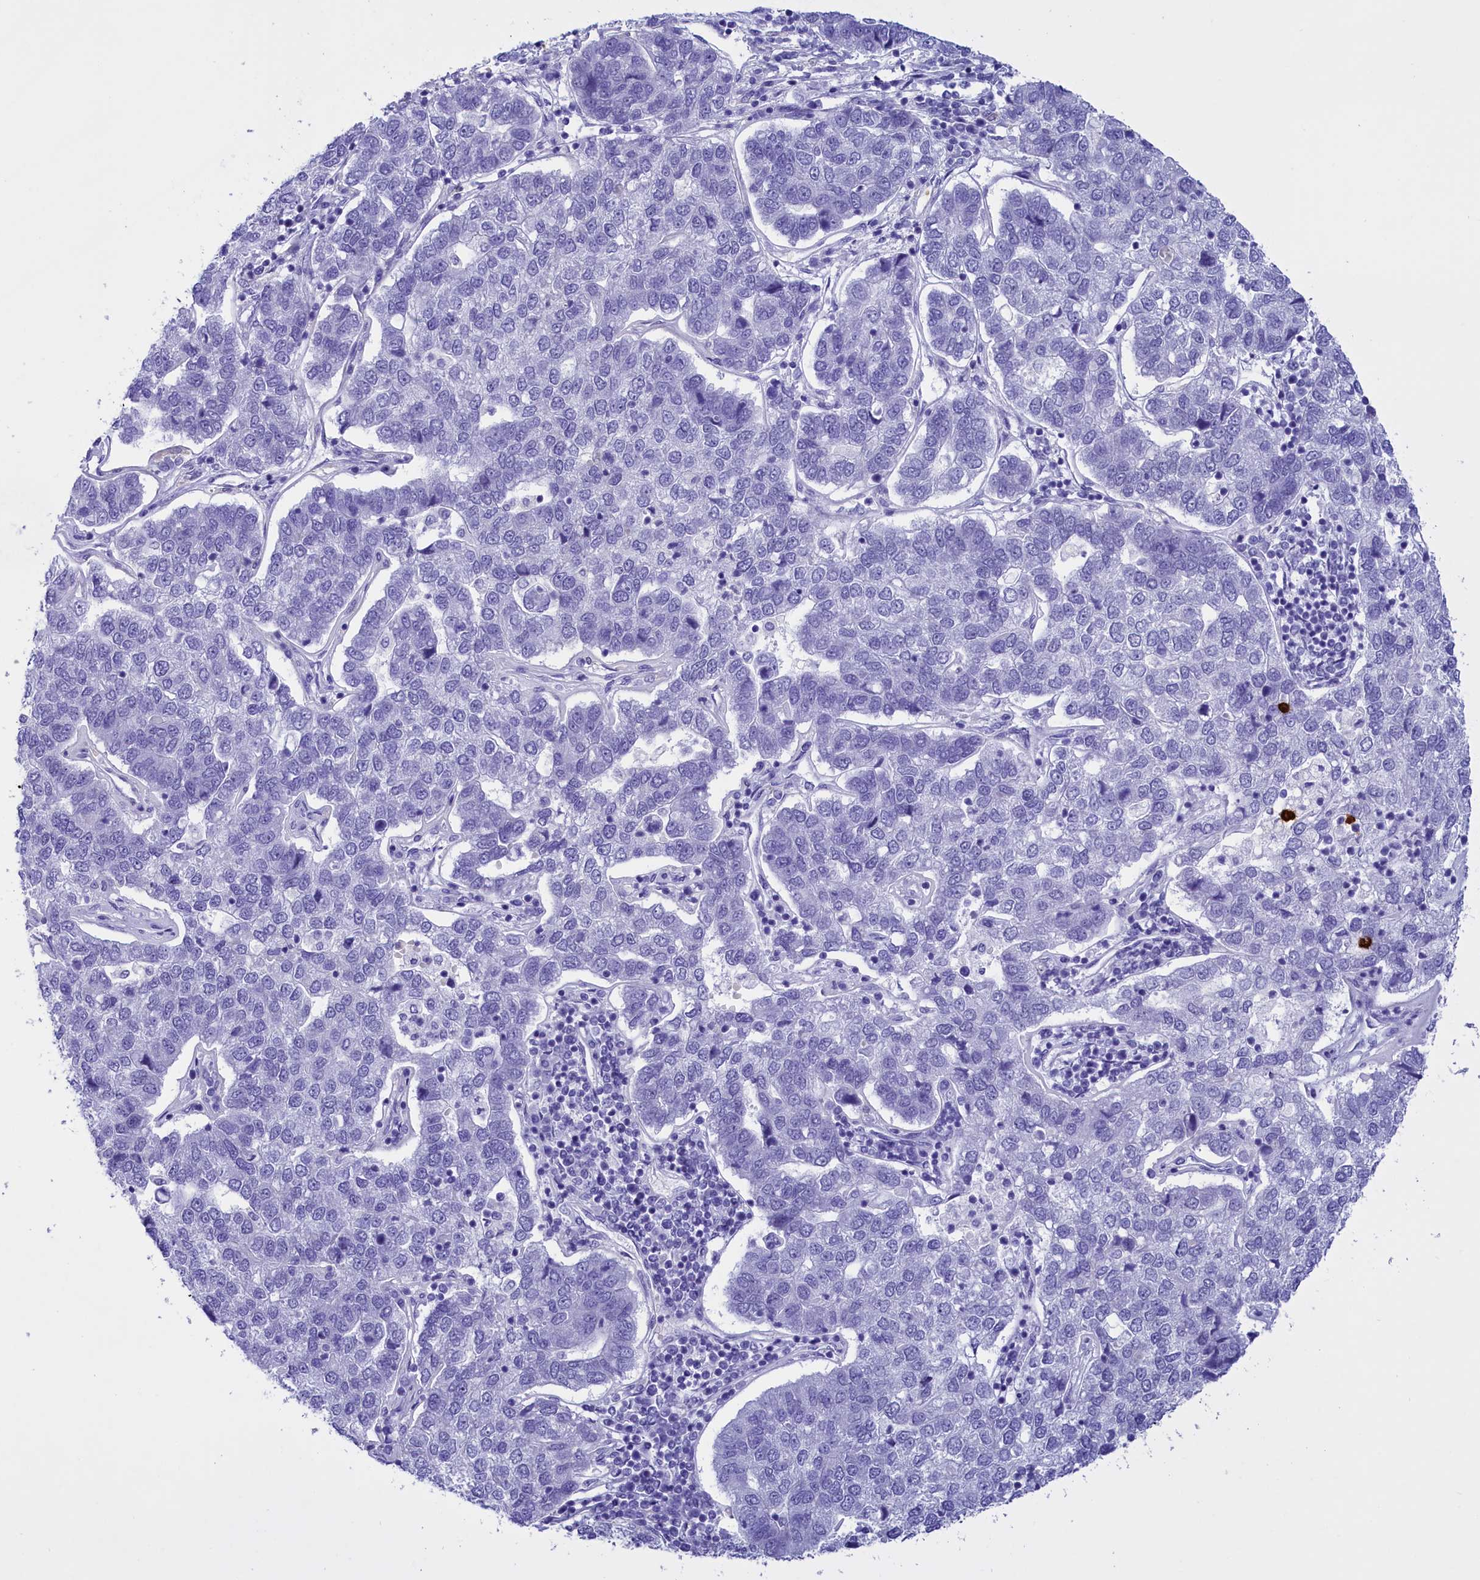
{"staining": {"intensity": "negative", "quantity": "none", "location": "none"}, "tissue": "pancreatic cancer", "cell_type": "Tumor cells", "image_type": "cancer", "snomed": [{"axis": "morphology", "description": "Adenocarcinoma, NOS"}, {"axis": "topography", "description": "Pancreas"}], "caption": "Photomicrograph shows no significant protein expression in tumor cells of pancreatic adenocarcinoma. (Brightfield microscopy of DAB (3,3'-diaminobenzidine) immunohistochemistry at high magnification).", "gene": "CLC", "patient": {"sex": "female", "age": 61}}